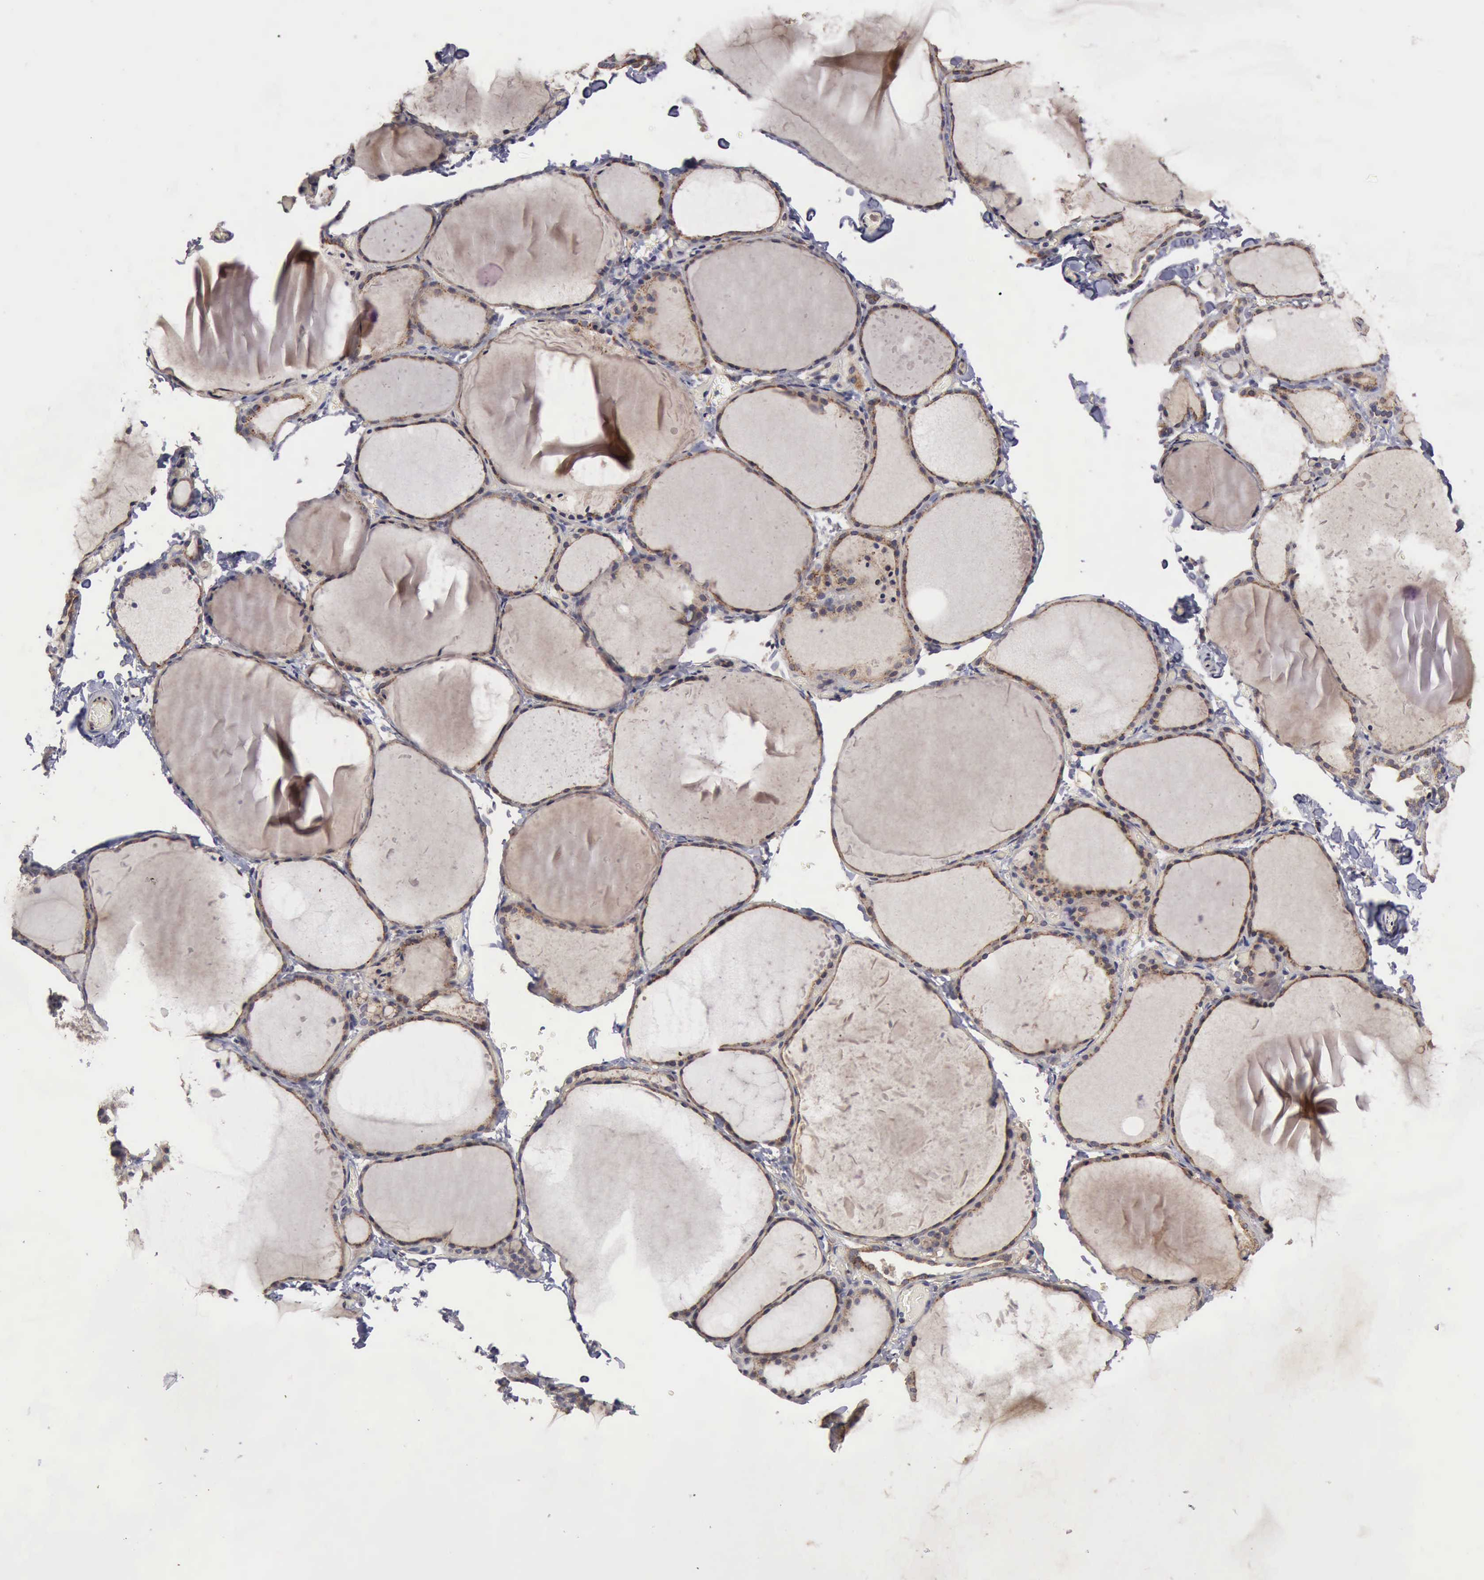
{"staining": {"intensity": "negative", "quantity": "none", "location": "none"}, "tissue": "thyroid gland", "cell_type": "Glandular cells", "image_type": "normal", "snomed": [{"axis": "morphology", "description": "Normal tissue, NOS"}, {"axis": "topography", "description": "Thyroid gland"}], "caption": "The micrograph demonstrates no staining of glandular cells in unremarkable thyroid gland.", "gene": "BMX", "patient": {"sex": "female", "age": 22}}